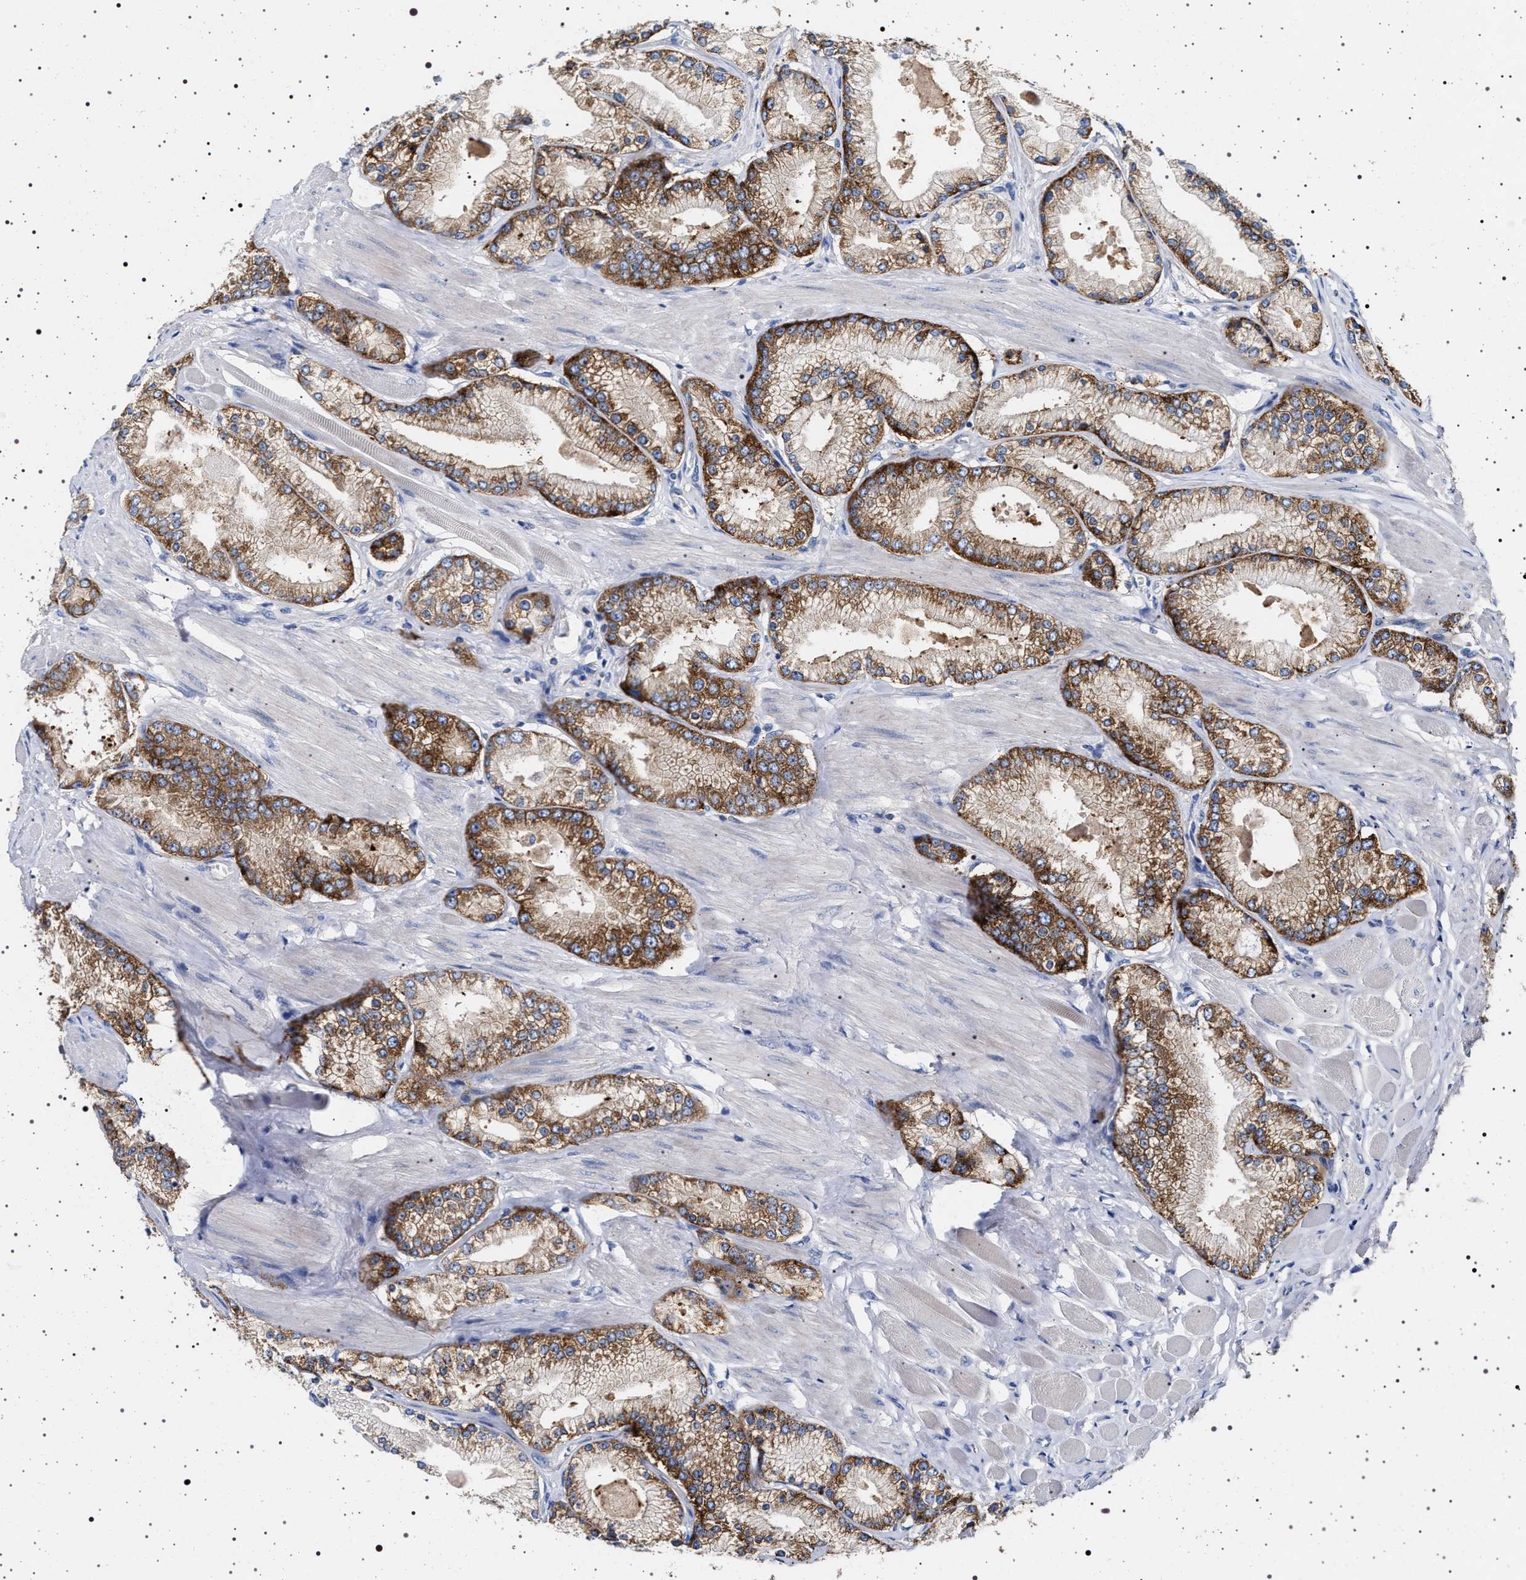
{"staining": {"intensity": "moderate", "quantity": ">75%", "location": "cytoplasmic/membranous"}, "tissue": "prostate cancer", "cell_type": "Tumor cells", "image_type": "cancer", "snomed": [{"axis": "morphology", "description": "Adenocarcinoma, High grade"}, {"axis": "topography", "description": "Prostate"}], "caption": "Immunohistochemistry (DAB) staining of prostate cancer (adenocarcinoma (high-grade)) exhibits moderate cytoplasmic/membranous protein positivity in approximately >75% of tumor cells.", "gene": "NAALADL2", "patient": {"sex": "male", "age": 50}}